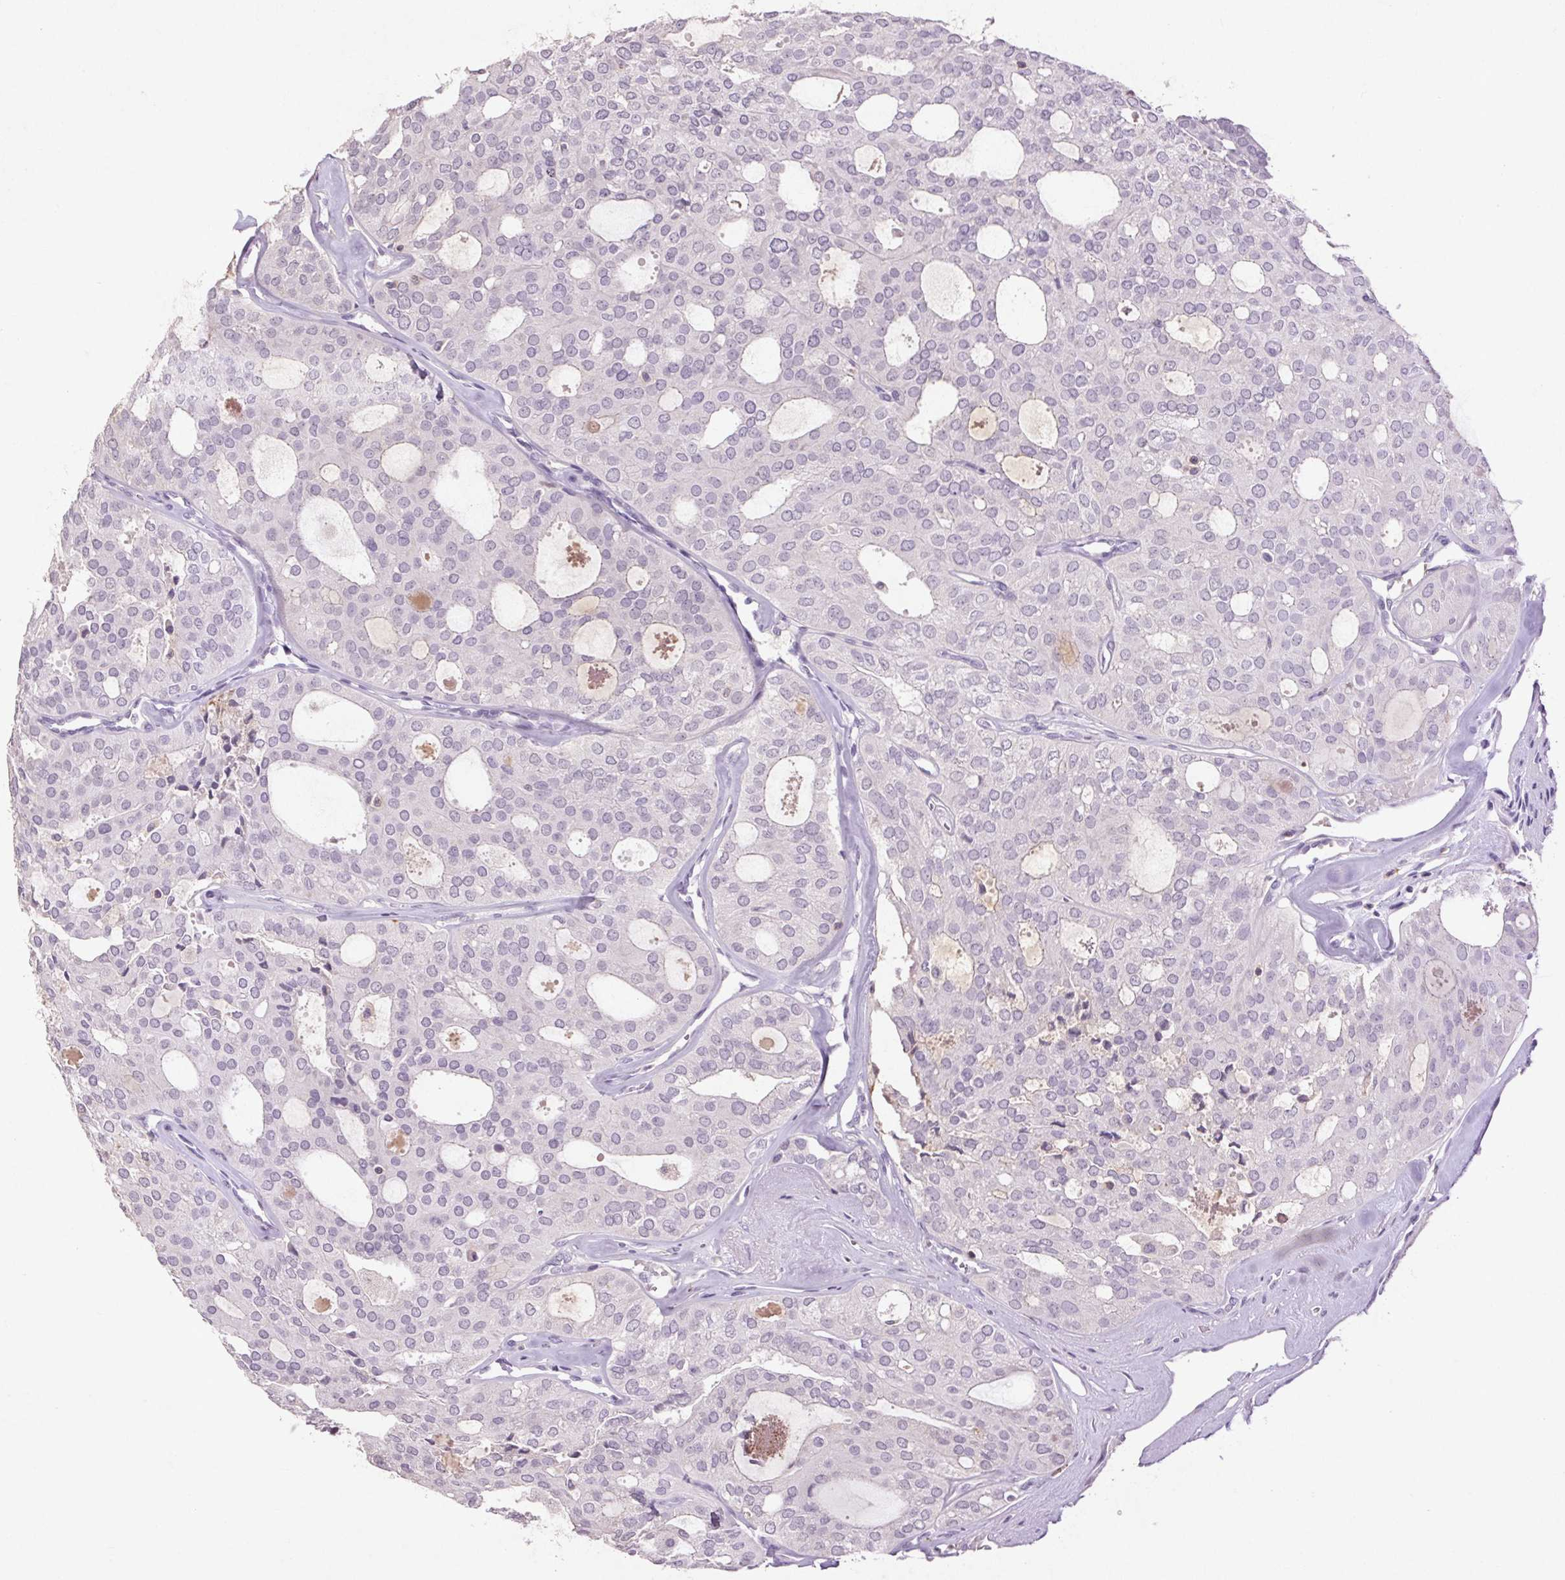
{"staining": {"intensity": "negative", "quantity": "none", "location": "none"}, "tissue": "thyroid cancer", "cell_type": "Tumor cells", "image_type": "cancer", "snomed": [{"axis": "morphology", "description": "Follicular adenoma carcinoma, NOS"}, {"axis": "topography", "description": "Thyroid gland"}], "caption": "Thyroid follicular adenoma carcinoma was stained to show a protein in brown. There is no significant staining in tumor cells. (Stains: DAB (3,3'-diaminobenzidine) immunohistochemistry with hematoxylin counter stain, Microscopy: brightfield microscopy at high magnification).", "gene": "FNDC7", "patient": {"sex": "male", "age": 75}}